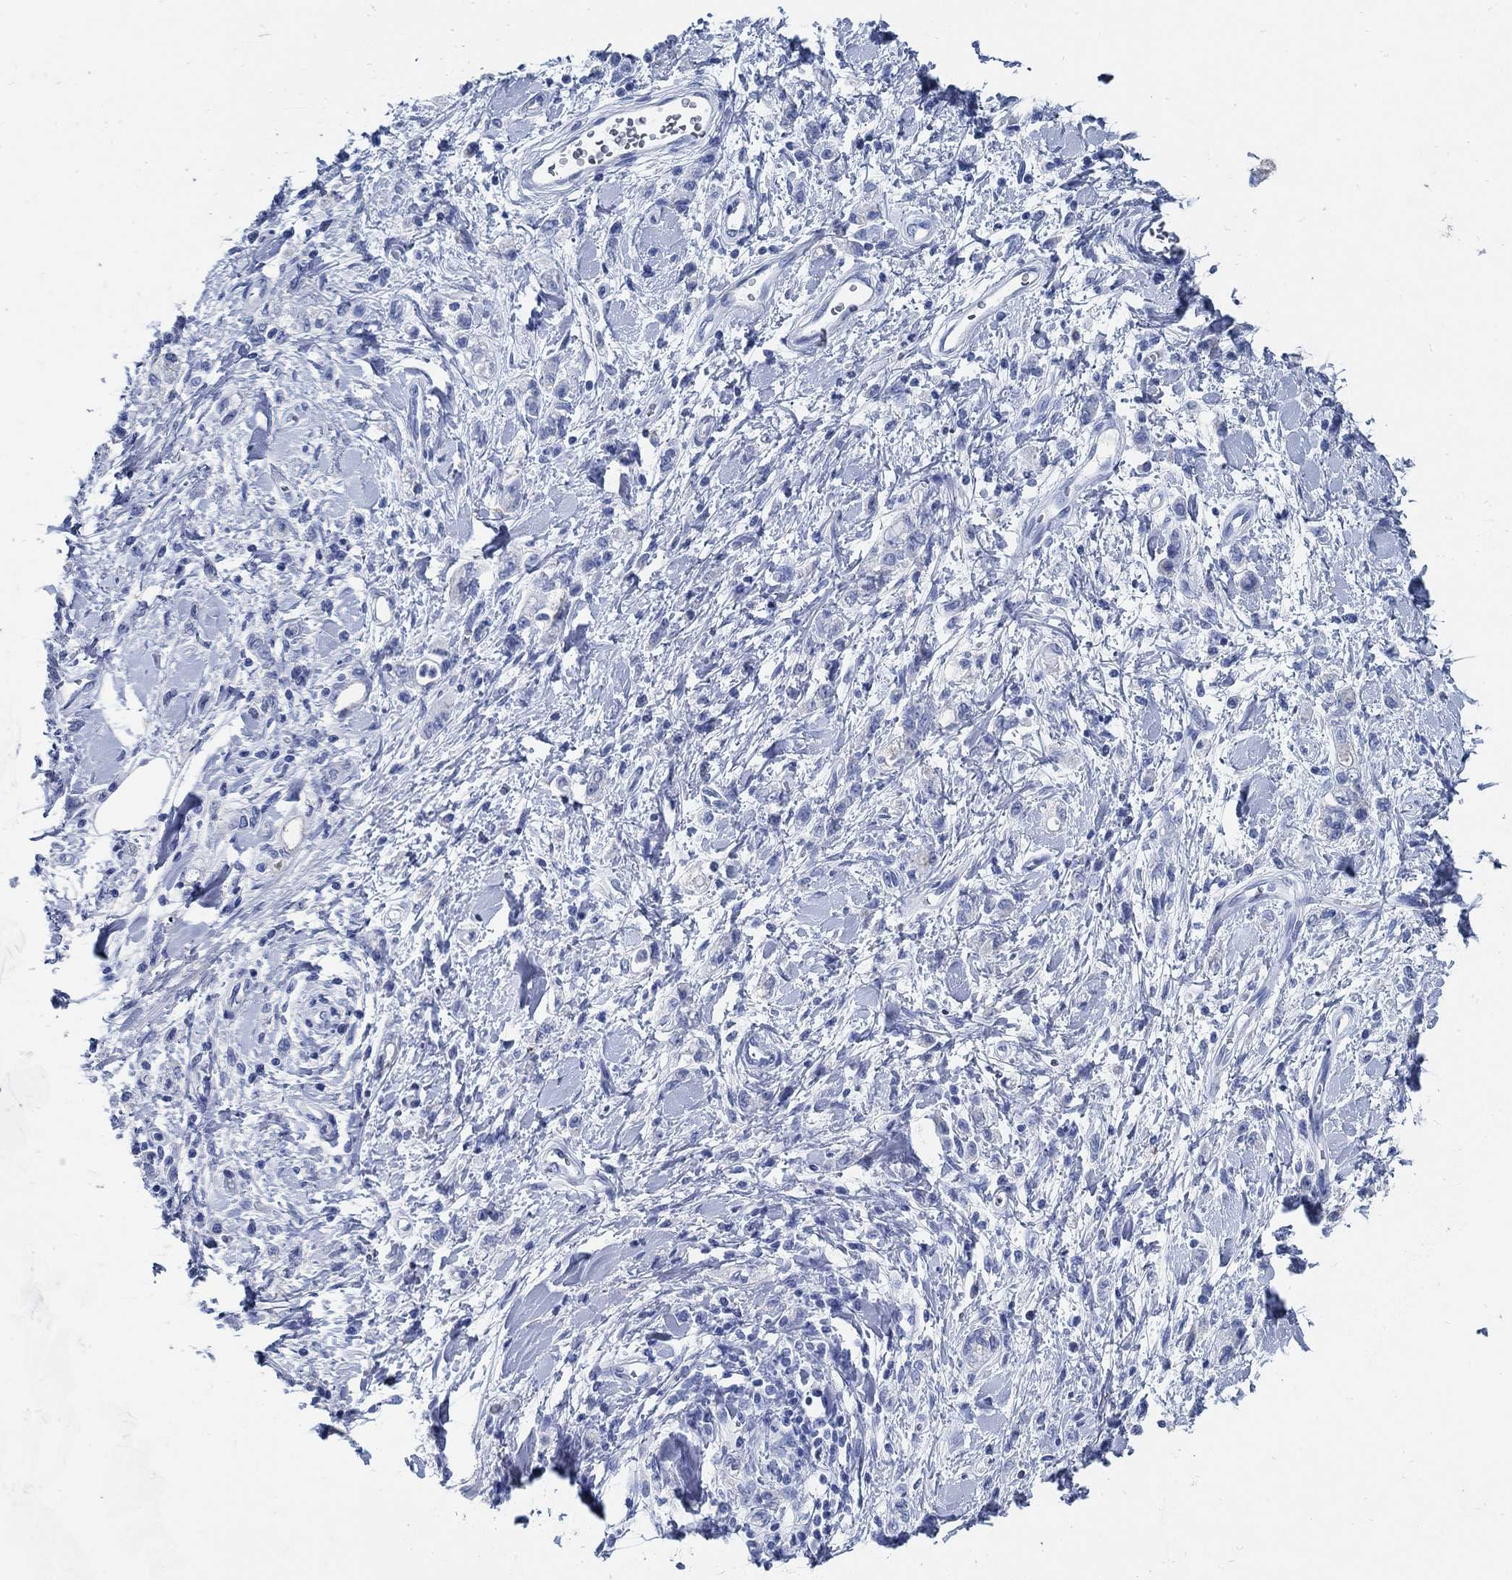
{"staining": {"intensity": "negative", "quantity": "none", "location": "none"}, "tissue": "stomach cancer", "cell_type": "Tumor cells", "image_type": "cancer", "snomed": [{"axis": "morphology", "description": "Adenocarcinoma, NOS"}, {"axis": "topography", "description": "Stomach"}], "caption": "Stomach cancer (adenocarcinoma) was stained to show a protein in brown. There is no significant positivity in tumor cells.", "gene": "SLC45A1", "patient": {"sex": "male", "age": 77}}